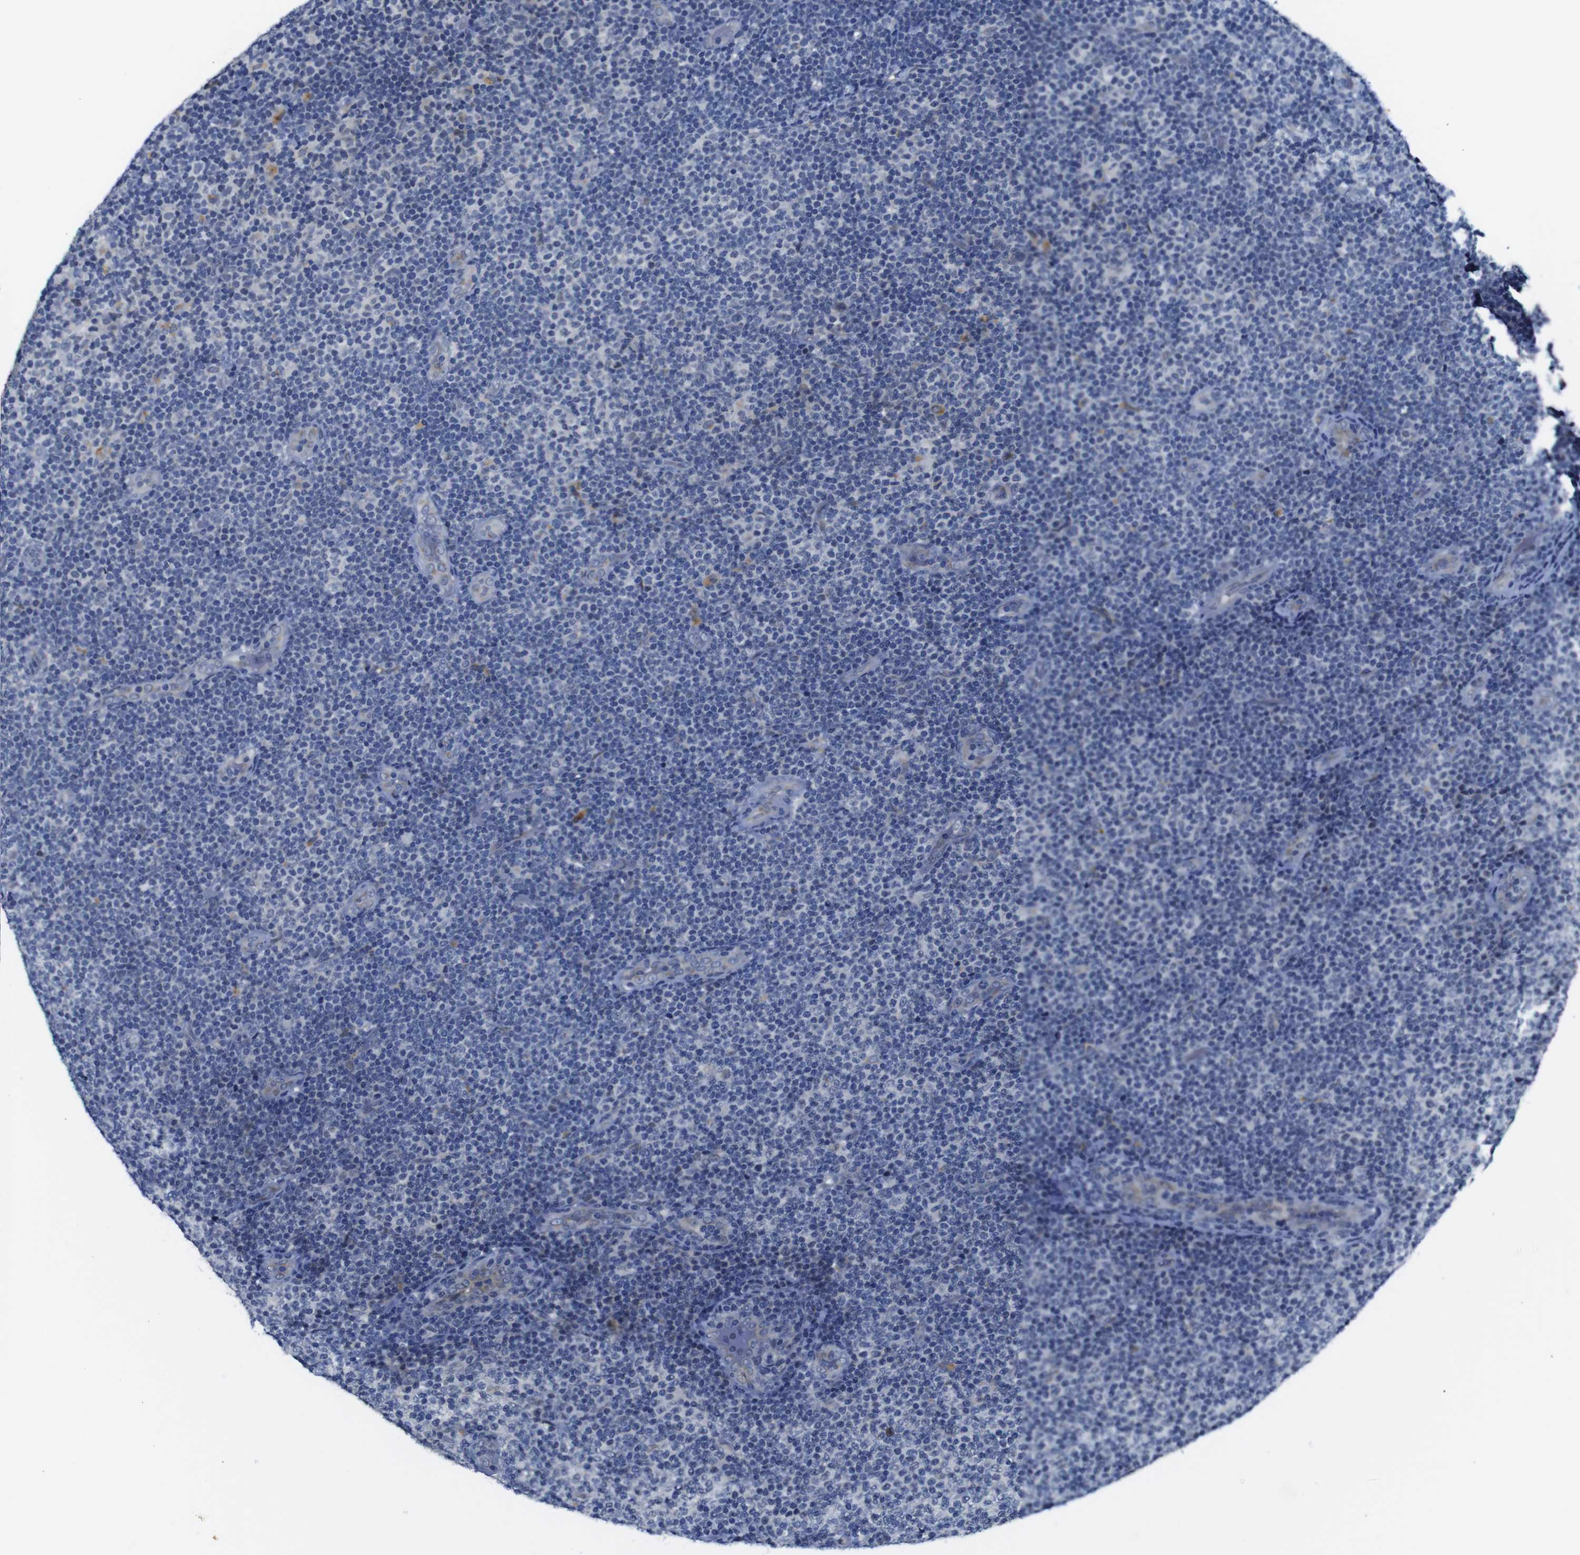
{"staining": {"intensity": "negative", "quantity": "none", "location": "none"}, "tissue": "lymphoma", "cell_type": "Tumor cells", "image_type": "cancer", "snomed": [{"axis": "morphology", "description": "Malignant lymphoma, non-Hodgkin's type, Low grade"}, {"axis": "topography", "description": "Lymph node"}], "caption": "Immunohistochemical staining of human malignant lymphoma, non-Hodgkin's type (low-grade) displays no significant expression in tumor cells. Brightfield microscopy of IHC stained with DAB (brown) and hematoxylin (blue), captured at high magnification.", "gene": "FURIN", "patient": {"sex": "male", "age": 83}}